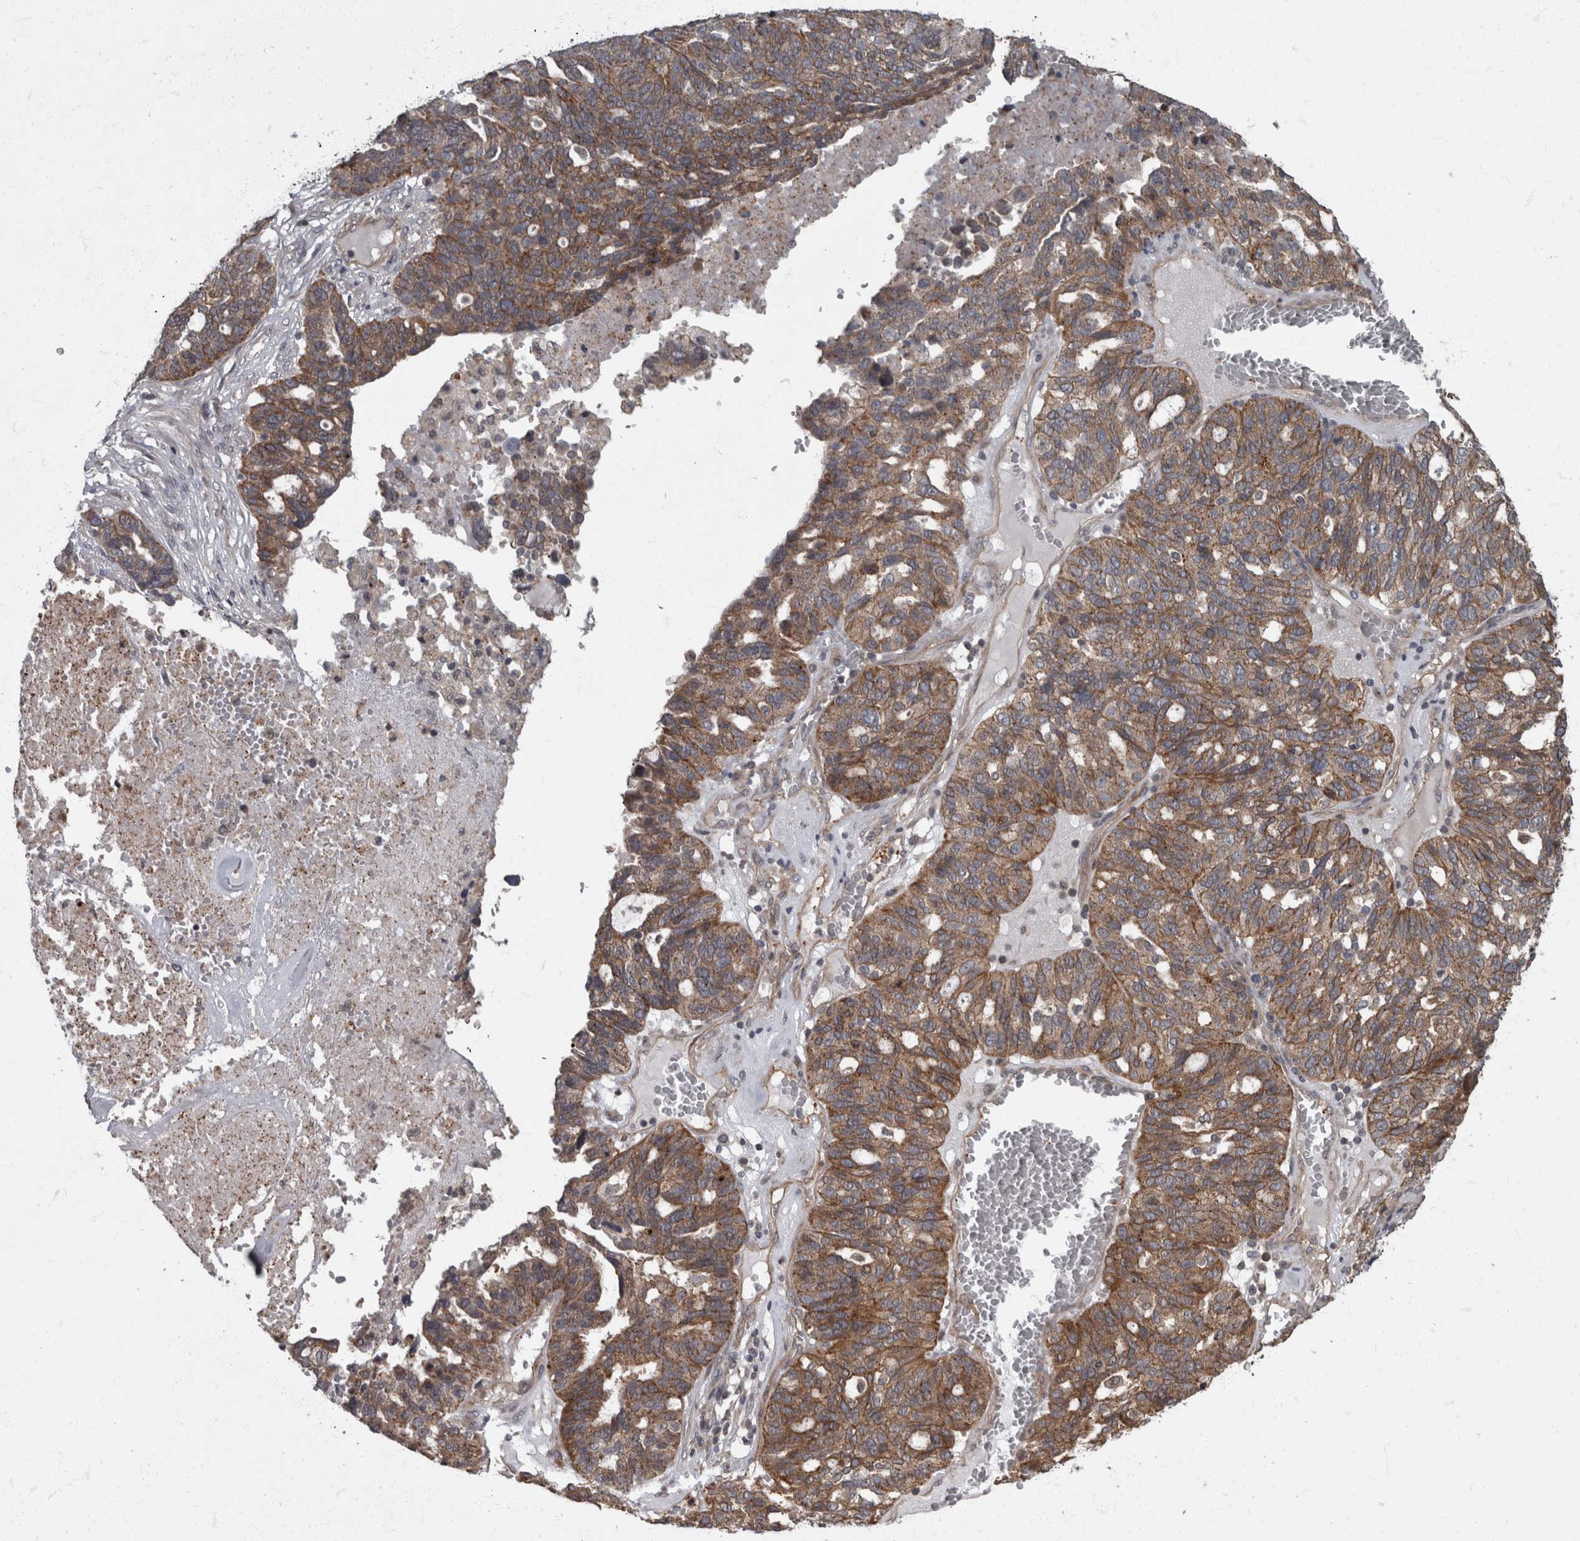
{"staining": {"intensity": "moderate", "quantity": ">75%", "location": "cytoplasmic/membranous"}, "tissue": "ovarian cancer", "cell_type": "Tumor cells", "image_type": "cancer", "snomed": [{"axis": "morphology", "description": "Cystadenocarcinoma, serous, NOS"}, {"axis": "topography", "description": "Ovary"}], "caption": "This is an image of immunohistochemistry staining of ovarian cancer (serous cystadenocarcinoma), which shows moderate positivity in the cytoplasmic/membranous of tumor cells.", "gene": "VEGFD", "patient": {"sex": "female", "age": 59}}